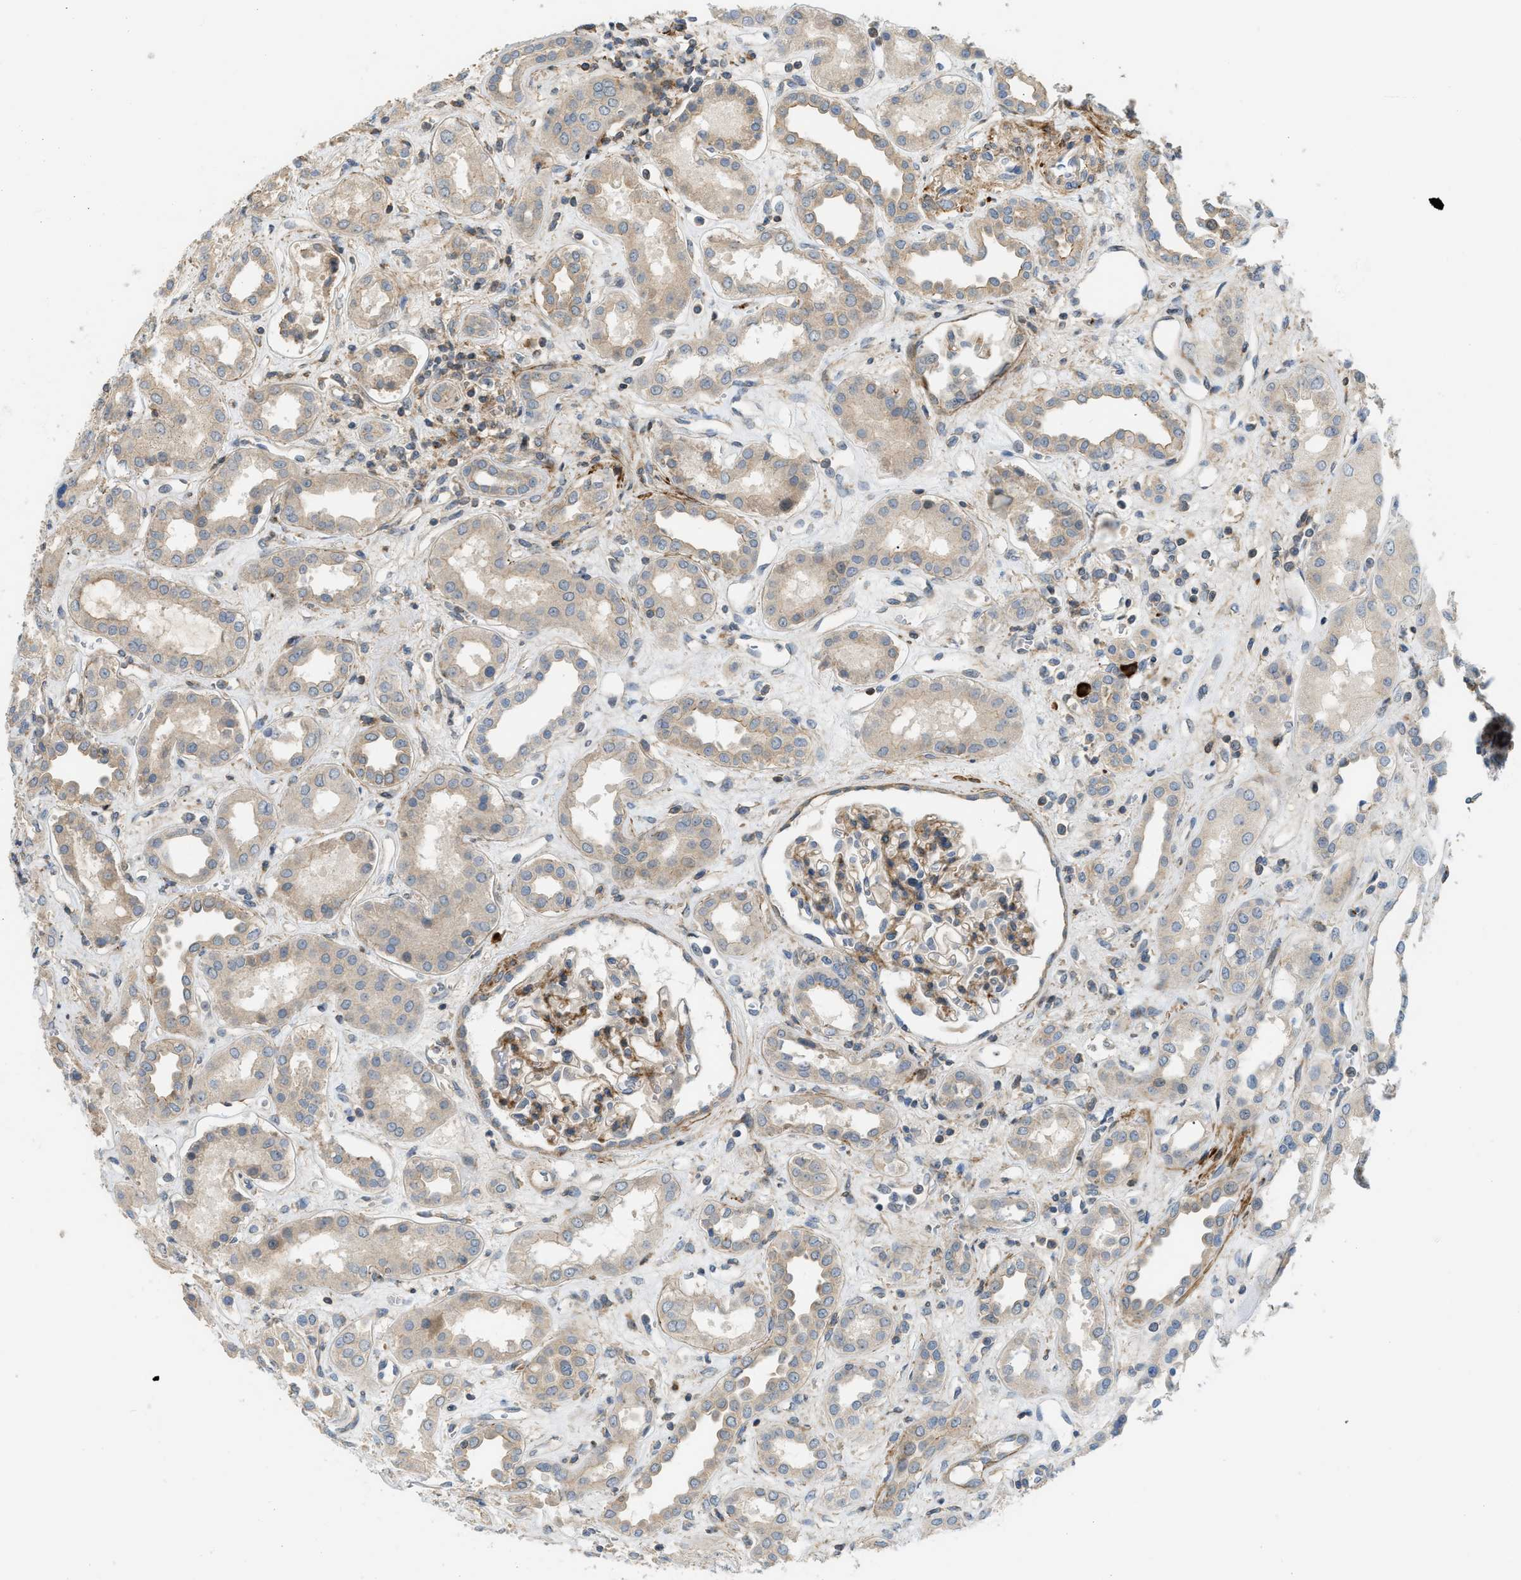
{"staining": {"intensity": "moderate", "quantity": "25%-75%", "location": "cytoplasmic/membranous"}, "tissue": "kidney", "cell_type": "Cells in glomeruli", "image_type": "normal", "snomed": [{"axis": "morphology", "description": "Normal tissue, NOS"}, {"axis": "topography", "description": "Kidney"}], "caption": "Immunohistochemistry (IHC) micrograph of normal kidney stained for a protein (brown), which demonstrates medium levels of moderate cytoplasmic/membranous positivity in approximately 25%-75% of cells in glomeruli.", "gene": "BTN3A2", "patient": {"sex": "male", "age": 59}}